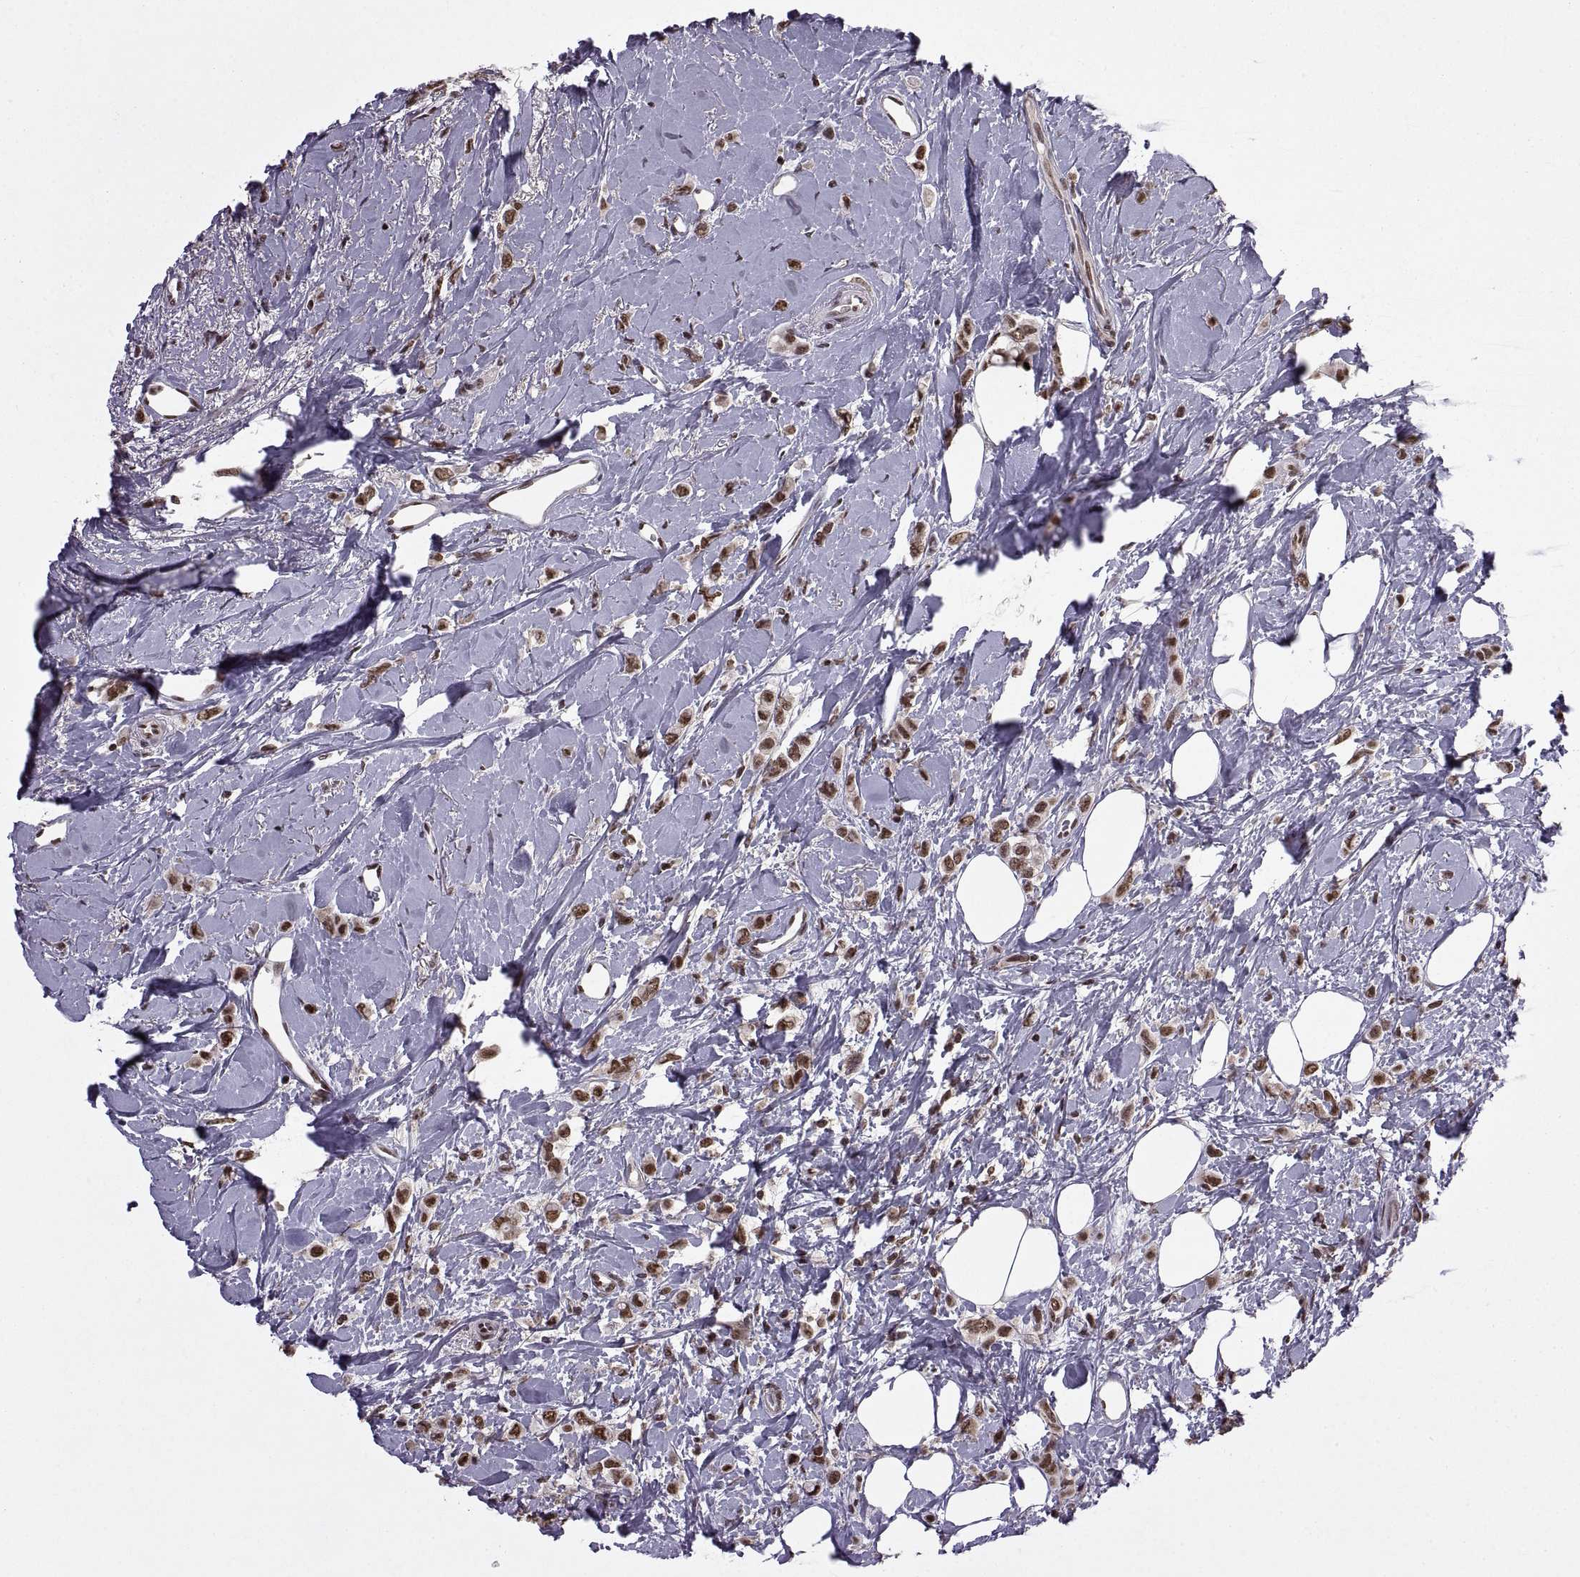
{"staining": {"intensity": "strong", "quantity": ">75%", "location": "nuclear"}, "tissue": "breast cancer", "cell_type": "Tumor cells", "image_type": "cancer", "snomed": [{"axis": "morphology", "description": "Lobular carcinoma"}, {"axis": "topography", "description": "Breast"}], "caption": "Brown immunohistochemical staining in breast lobular carcinoma demonstrates strong nuclear expression in approximately >75% of tumor cells. (Brightfield microscopy of DAB IHC at high magnification).", "gene": "INTS3", "patient": {"sex": "female", "age": 66}}